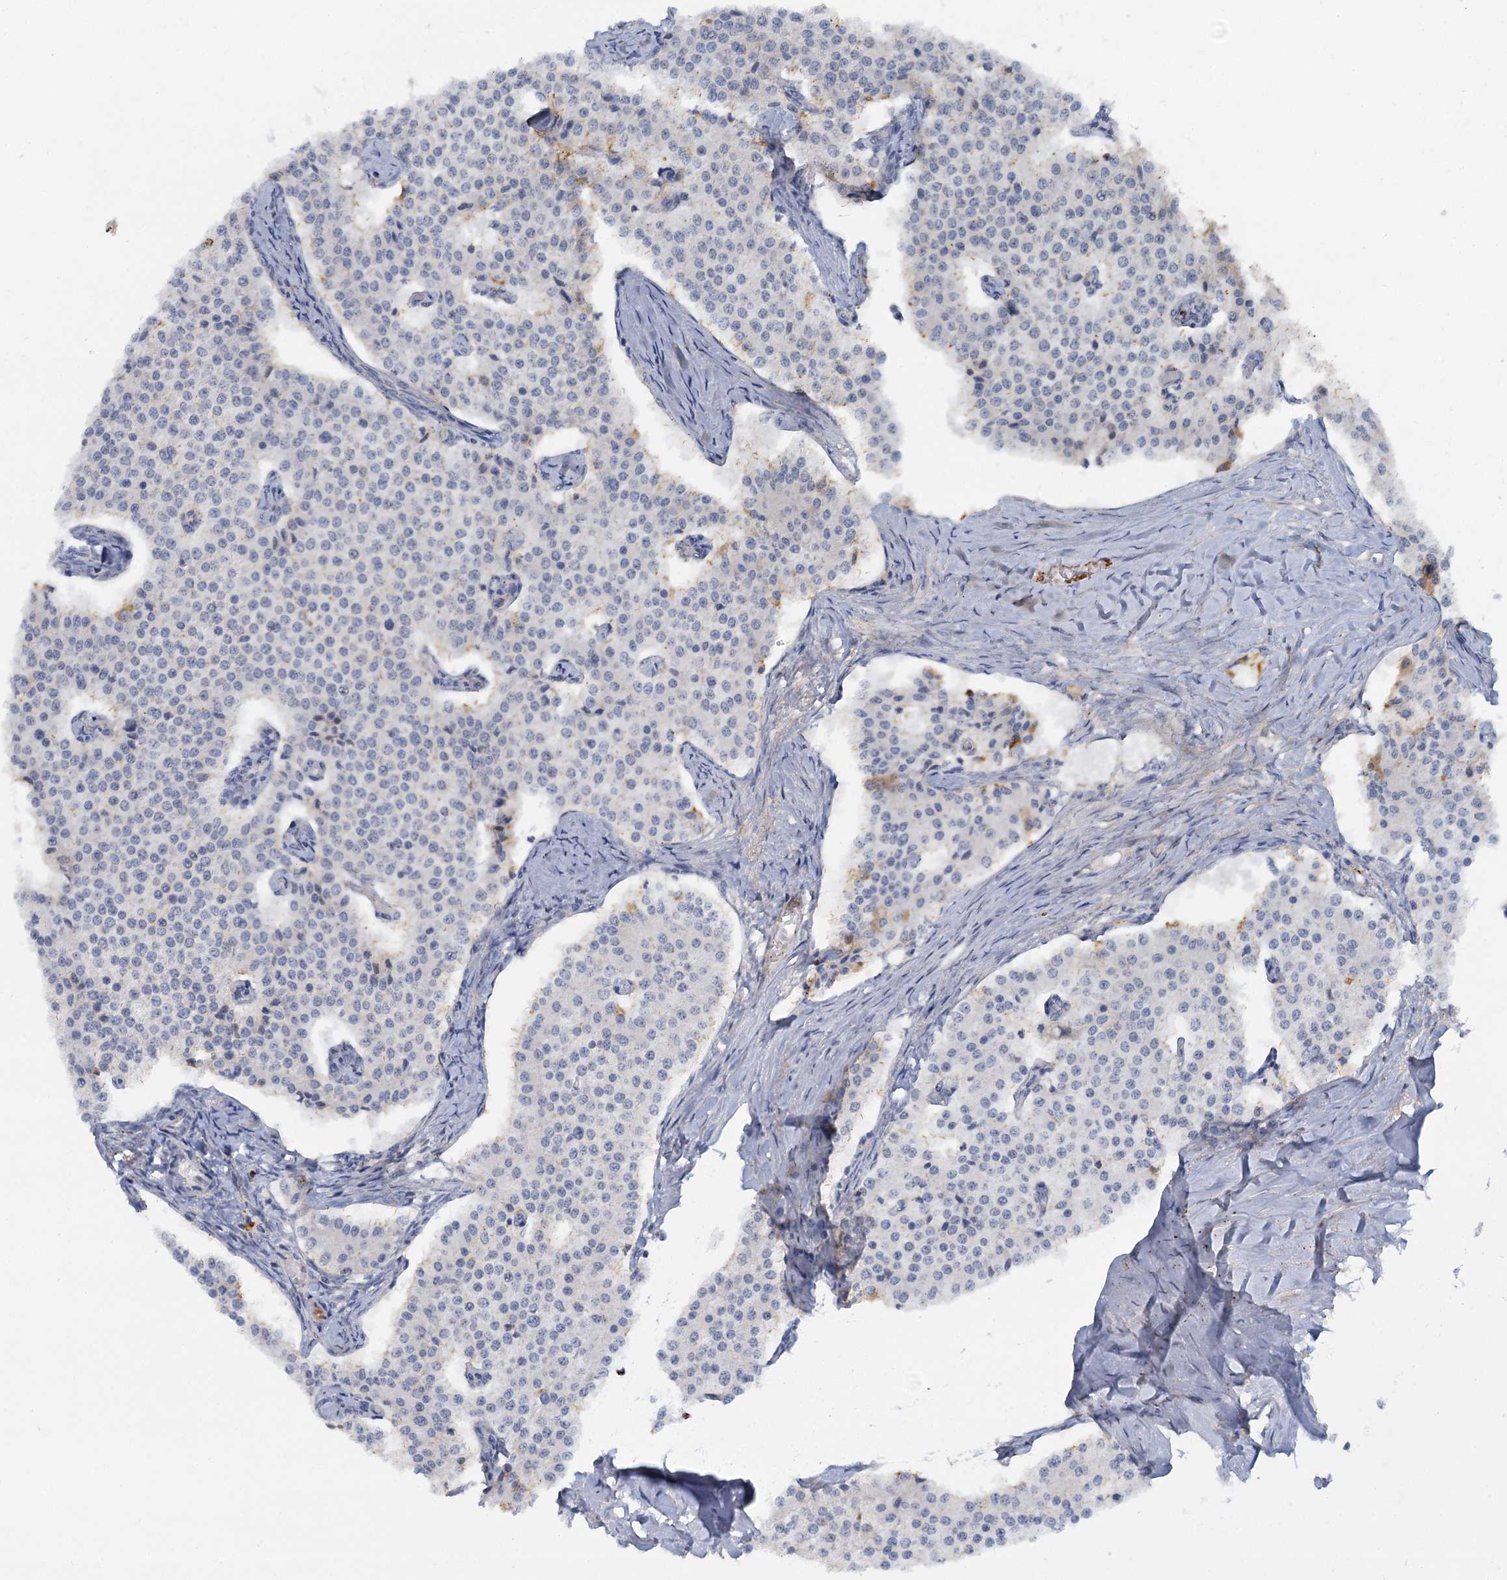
{"staining": {"intensity": "negative", "quantity": "none", "location": "none"}, "tissue": "carcinoid", "cell_type": "Tumor cells", "image_type": "cancer", "snomed": [{"axis": "morphology", "description": "Carcinoid, malignant, NOS"}, {"axis": "topography", "description": "Colon"}], "caption": "A high-resolution histopathology image shows IHC staining of malignant carcinoid, which displays no significant expression in tumor cells.", "gene": "GPATCH11", "patient": {"sex": "female", "age": 52}}